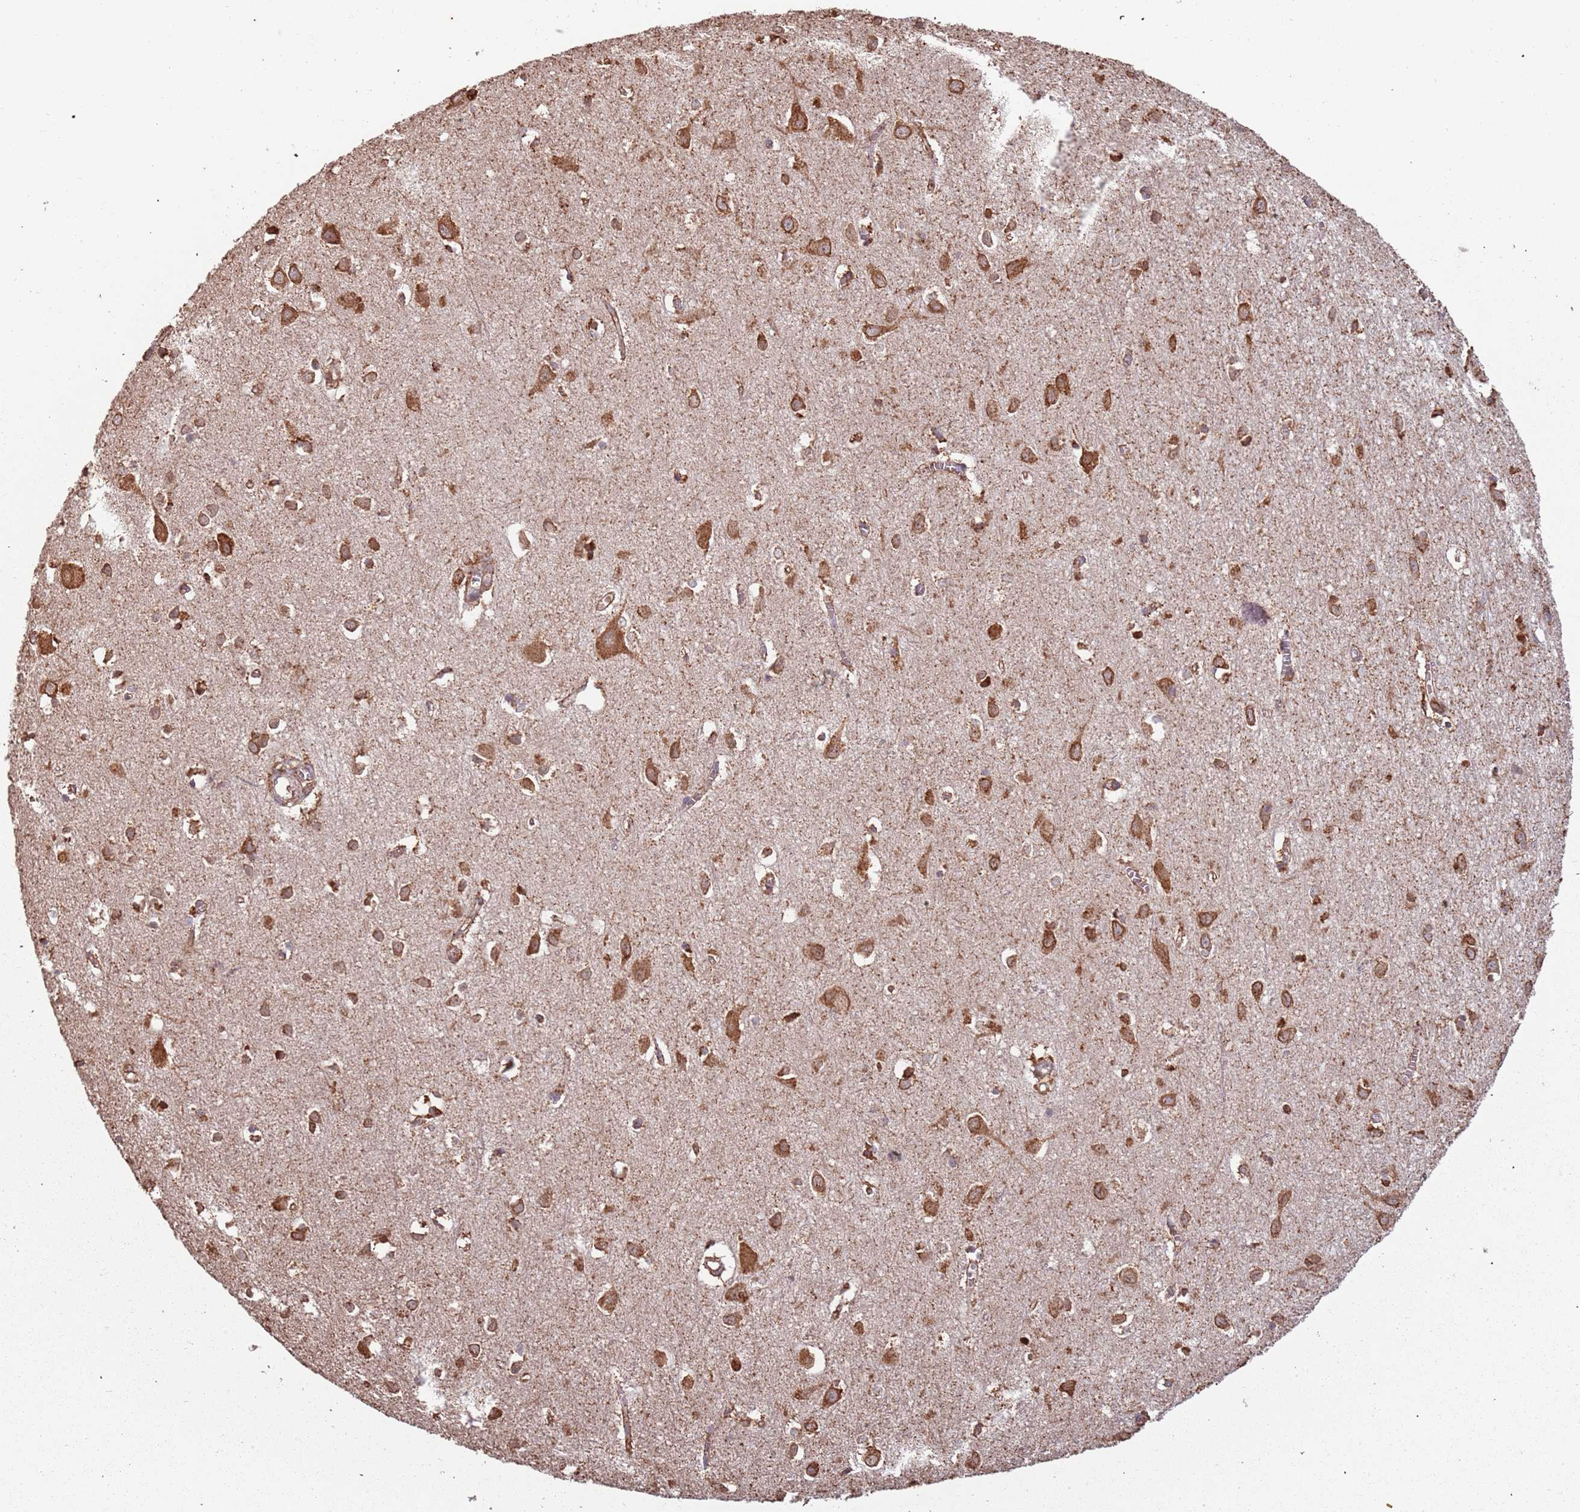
{"staining": {"intensity": "weak", "quantity": ">75%", "location": "cytoplasmic/membranous"}, "tissue": "cerebral cortex", "cell_type": "Endothelial cells", "image_type": "normal", "snomed": [{"axis": "morphology", "description": "Normal tissue, NOS"}, {"axis": "topography", "description": "Cerebral cortex"}], "caption": "The micrograph demonstrates staining of normal cerebral cortex, revealing weak cytoplasmic/membranous protein staining (brown color) within endothelial cells.", "gene": "ATOSB", "patient": {"sex": "female", "age": 64}}